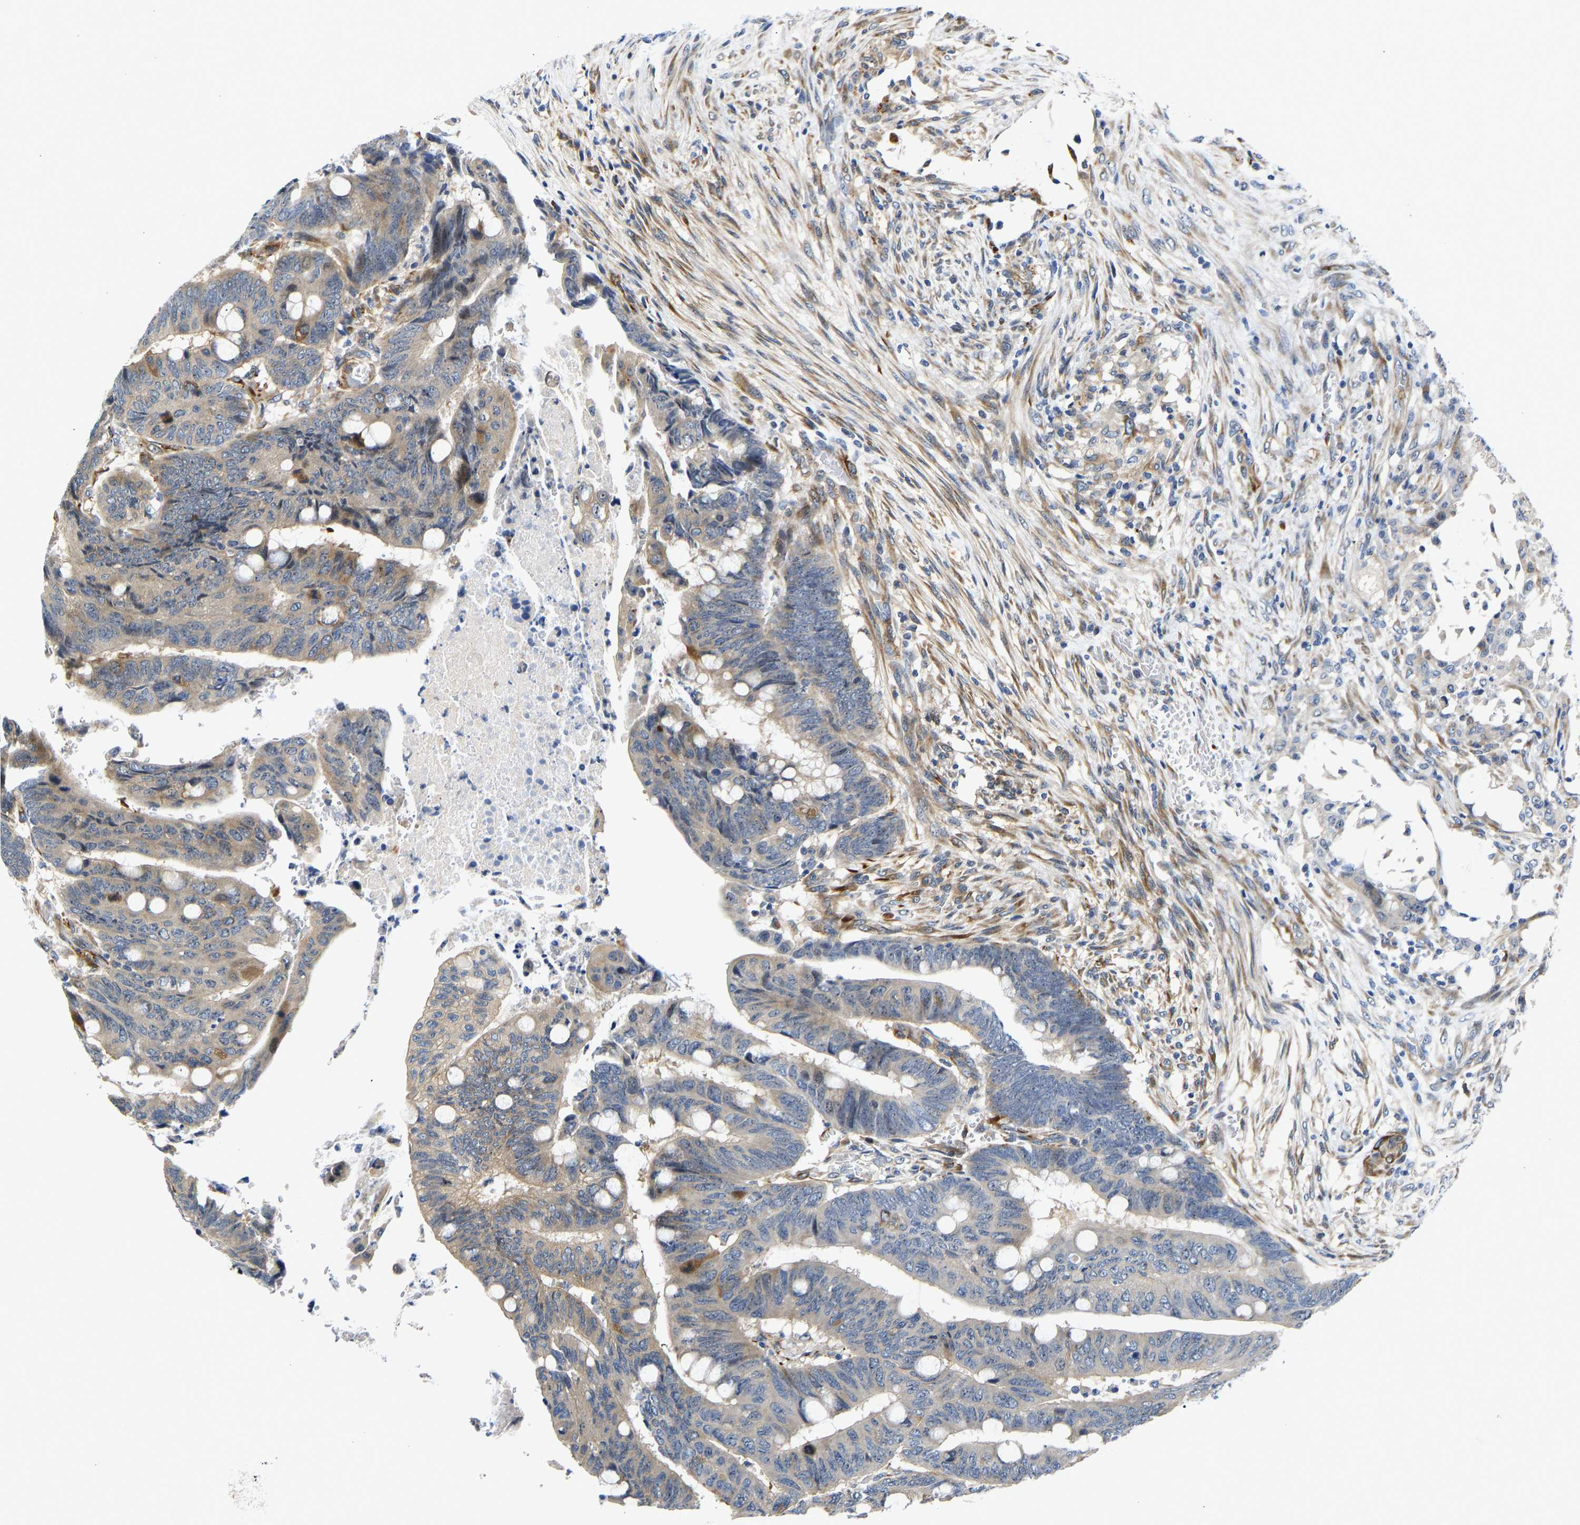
{"staining": {"intensity": "weak", "quantity": "25%-75%", "location": "cytoplasmic/membranous"}, "tissue": "colorectal cancer", "cell_type": "Tumor cells", "image_type": "cancer", "snomed": [{"axis": "morphology", "description": "Normal tissue, NOS"}, {"axis": "morphology", "description": "Adenocarcinoma, NOS"}, {"axis": "topography", "description": "Rectum"}, {"axis": "topography", "description": "Peripheral nerve tissue"}], "caption": "This photomicrograph demonstrates immunohistochemistry staining of human adenocarcinoma (colorectal), with low weak cytoplasmic/membranous staining in about 25%-75% of tumor cells.", "gene": "RESF1", "patient": {"sex": "male", "age": 92}}